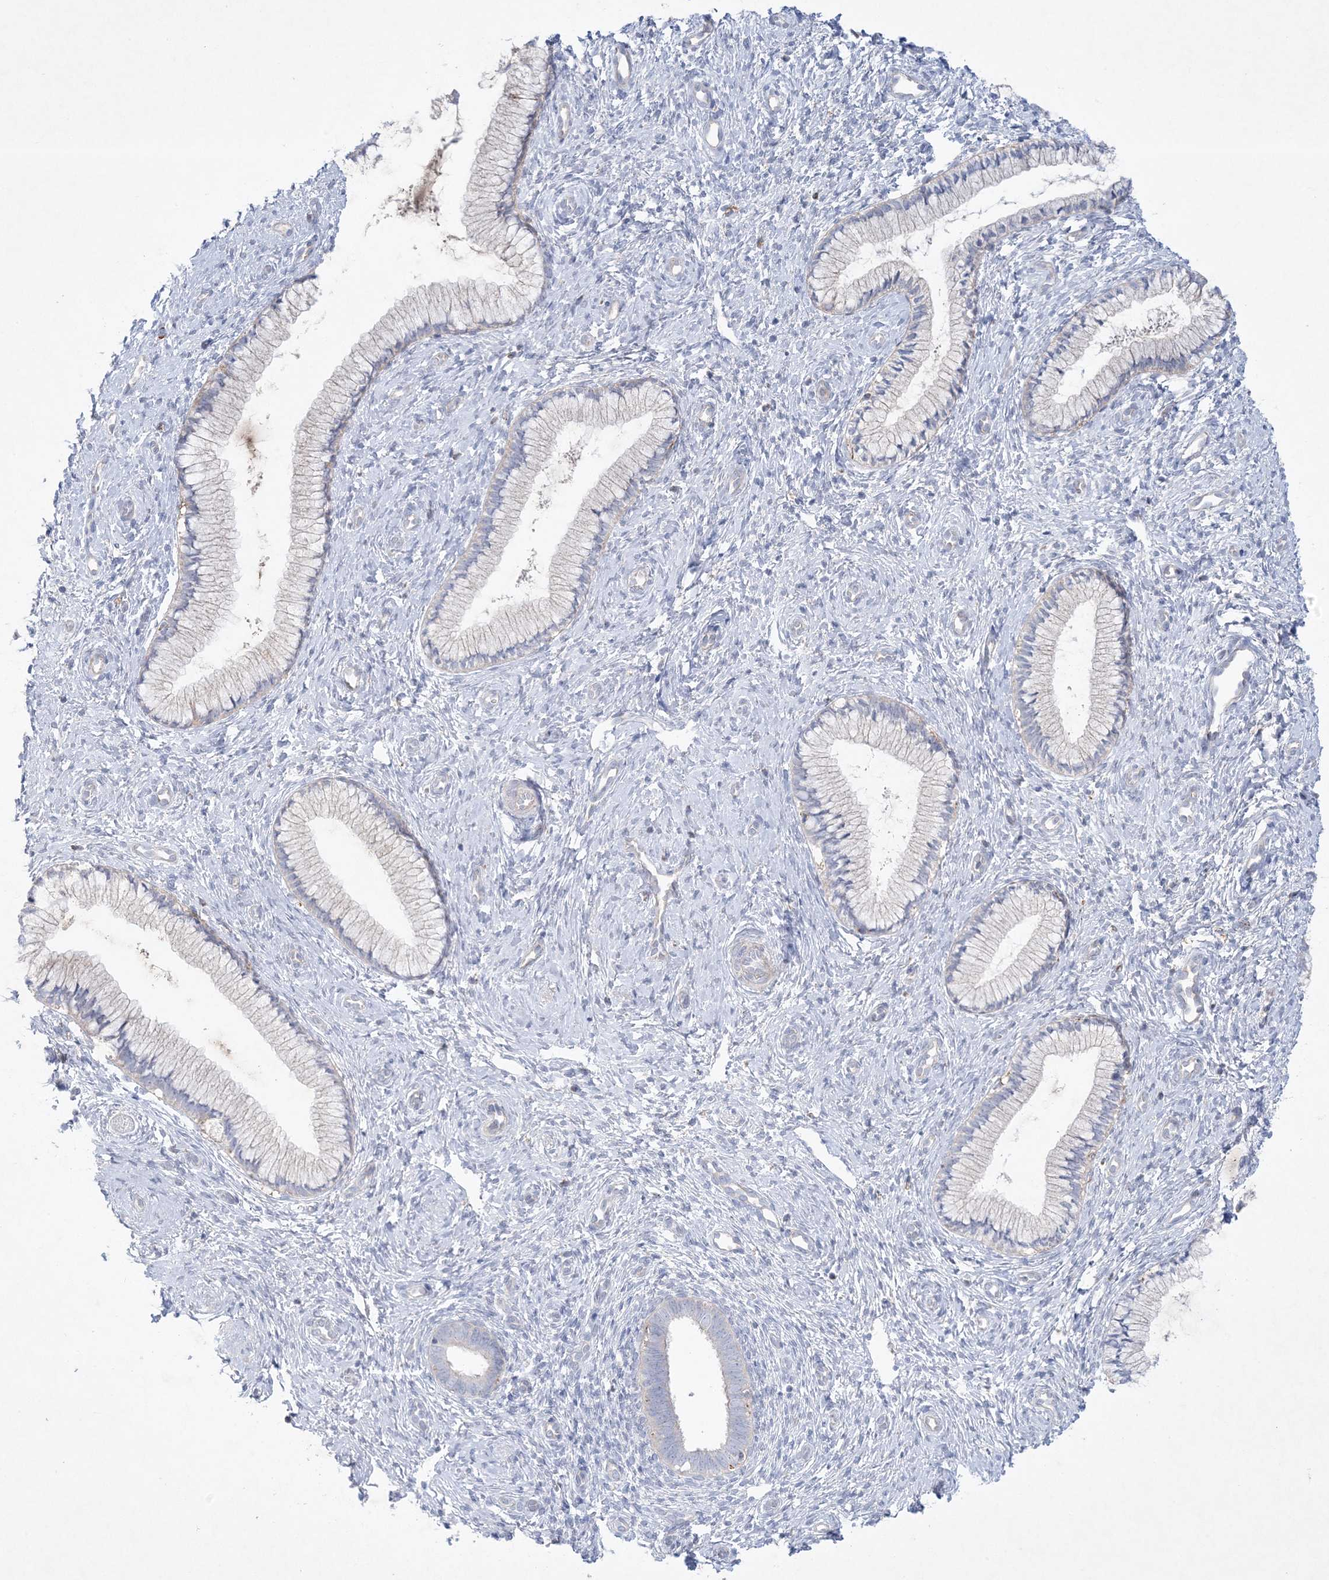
{"staining": {"intensity": "negative", "quantity": "none", "location": "none"}, "tissue": "cervix", "cell_type": "Glandular cells", "image_type": "normal", "snomed": [{"axis": "morphology", "description": "Normal tissue, NOS"}, {"axis": "topography", "description": "Cervix"}], "caption": "Immunohistochemistry of unremarkable human cervix shows no positivity in glandular cells.", "gene": "KCTD6", "patient": {"sex": "female", "age": 27}}